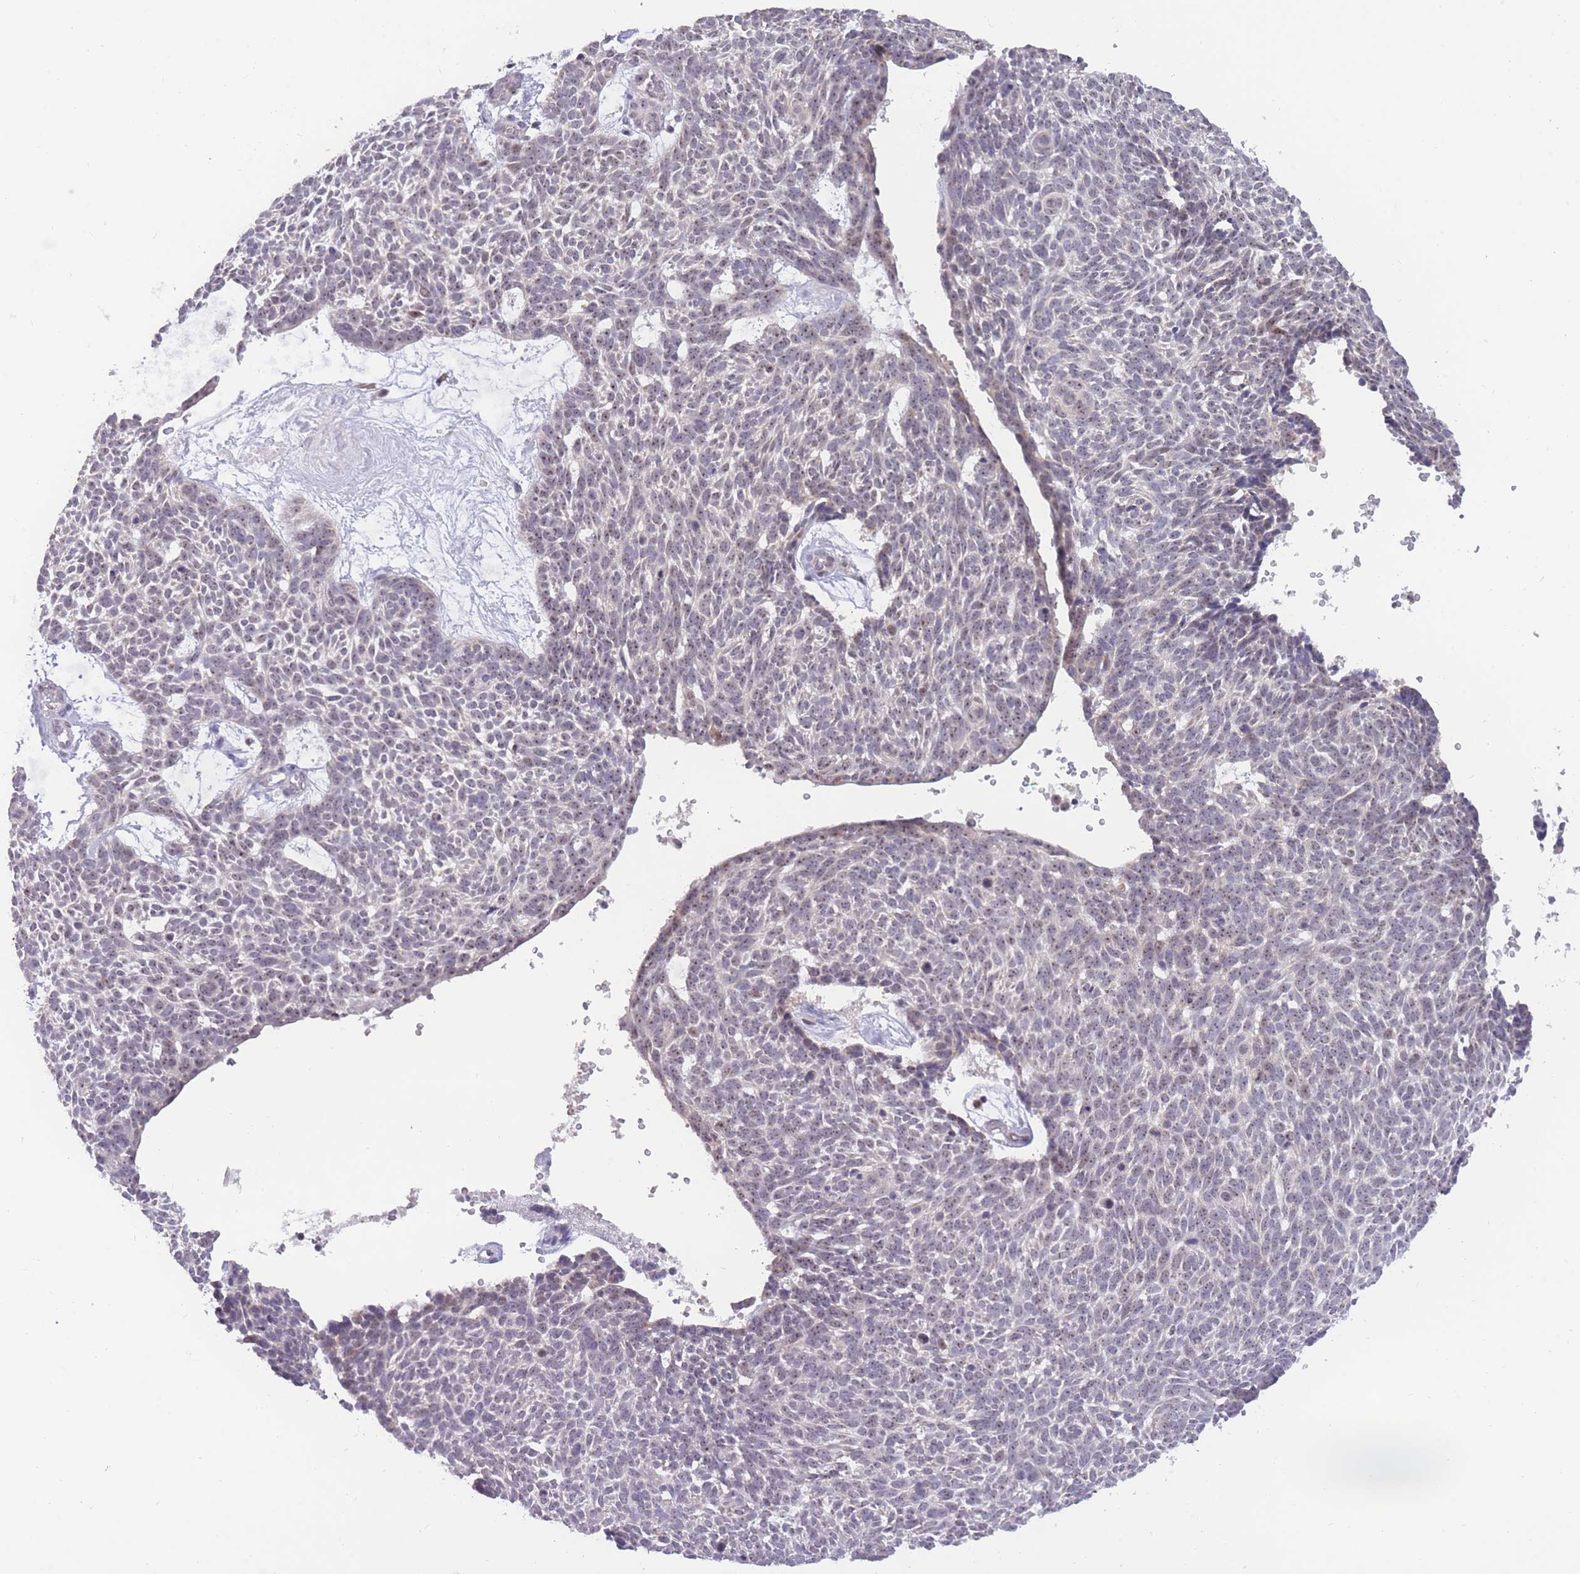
{"staining": {"intensity": "weak", "quantity": "<25%", "location": "nuclear"}, "tissue": "skin cancer", "cell_type": "Tumor cells", "image_type": "cancer", "snomed": [{"axis": "morphology", "description": "Basal cell carcinoma"}, {"axis": "topography", "description": "Skin"}], "caption": "The histopathology image demonstrates no significant positivity in tumor cells of skin cancer (basal cell carcinoma).", "gene": "MCIDAS", "patient": {"sex": "male", "age": 61}}